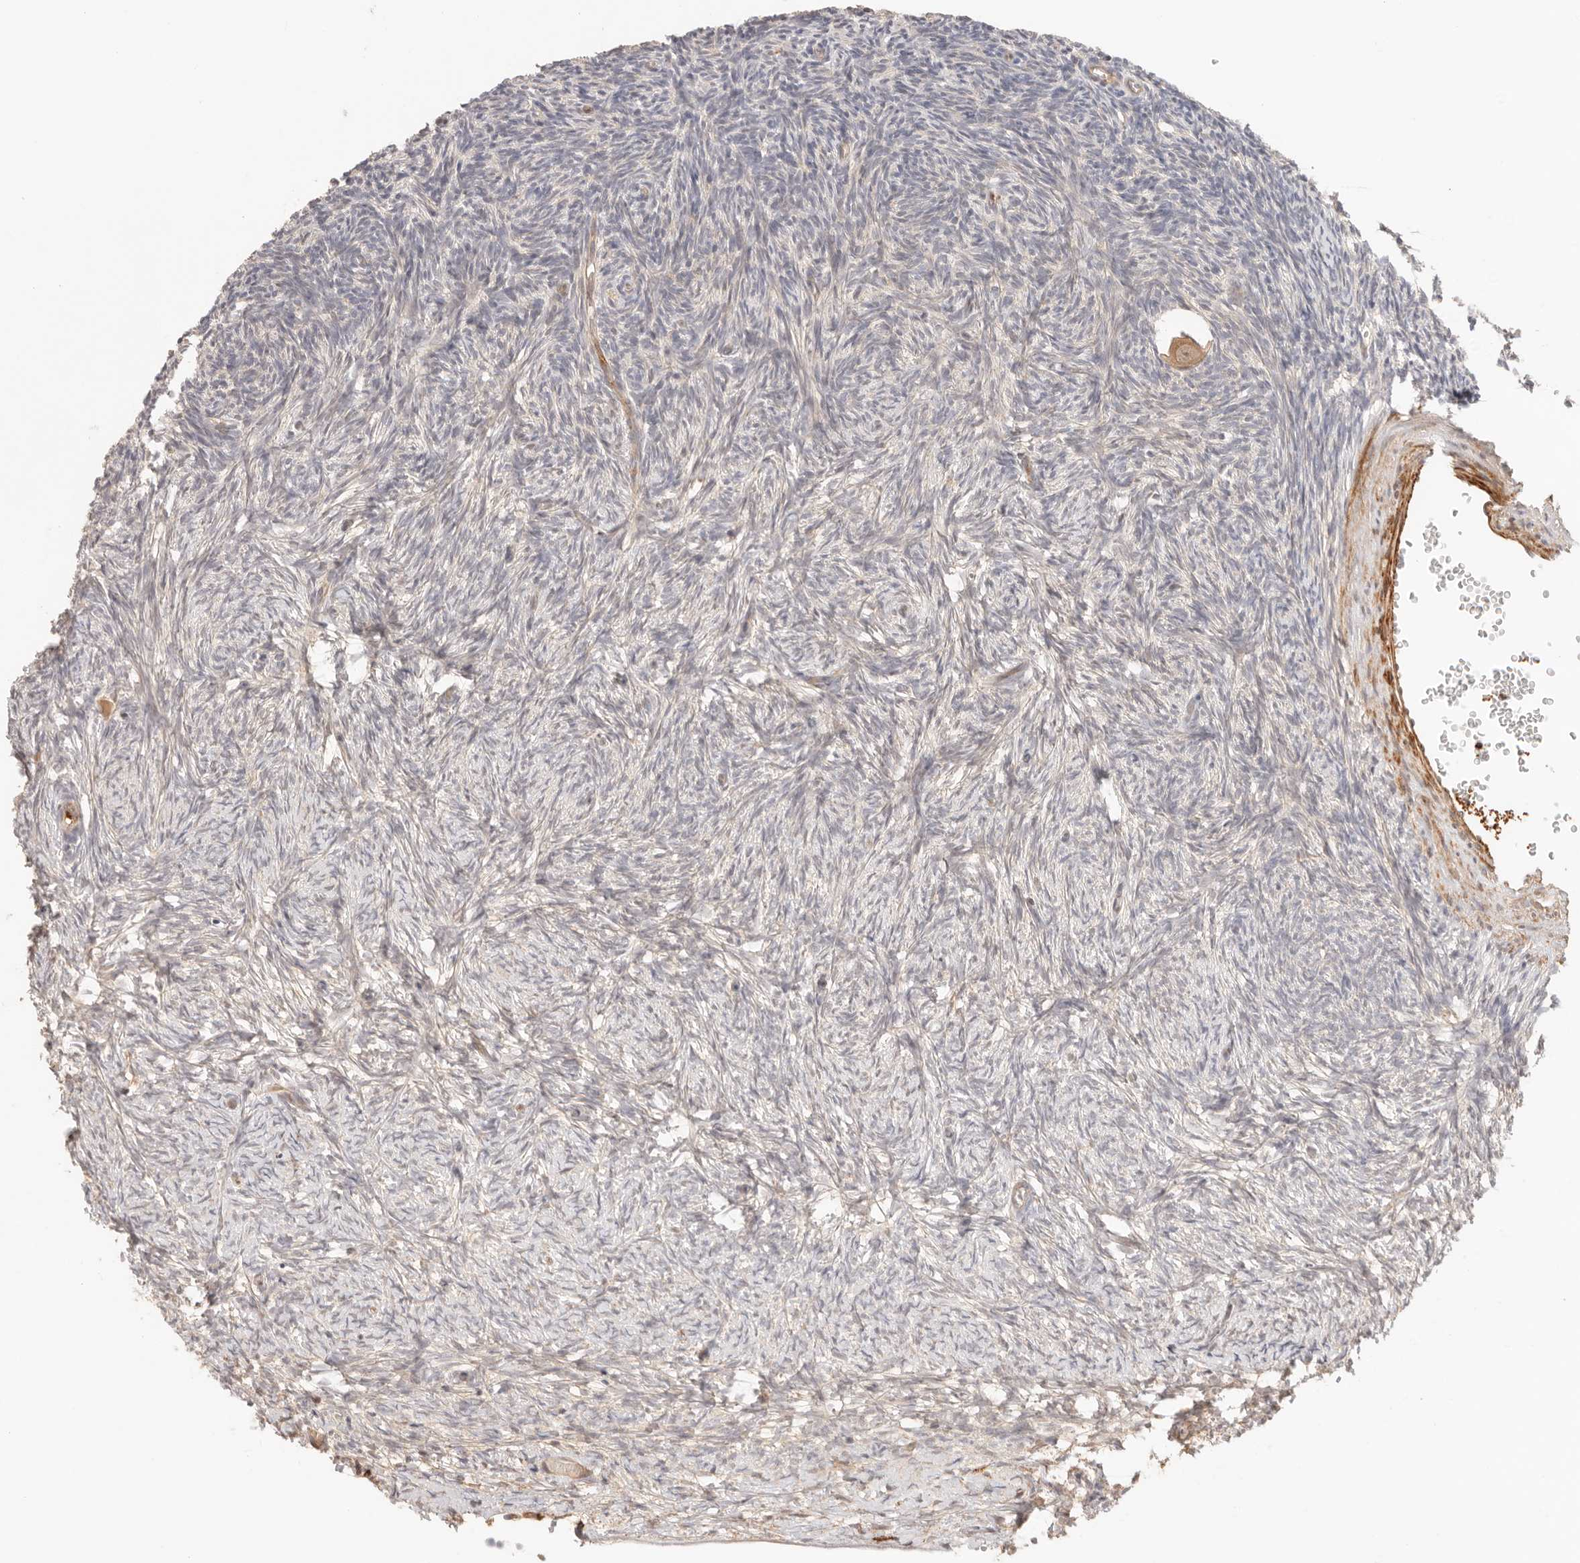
{"staining": {"intensity": "moderate", "quantity": ">75%", "location": "cytoplasmic/membranous"}, "tissue": "ovary", "cell_type": "Follicle cells", "image_type": "normal", "snomed": [{"axis": "morphology", "description": "Normal tissue, NOS"}, {"axis": "topography", "description": "Ovary"}], "caption": "Protein staining of benign ovary reveals moderate cytoplasmic/membranous positivity in approximately >75% of follicle cells. The staining was performed using DAB to visualize the protein expression in brown, while the nuclei were stained in blue with hematoxylin (Magnification: 20x).", "gene": "IL1R2", "patient": {"sex": "female", "age": 34}}